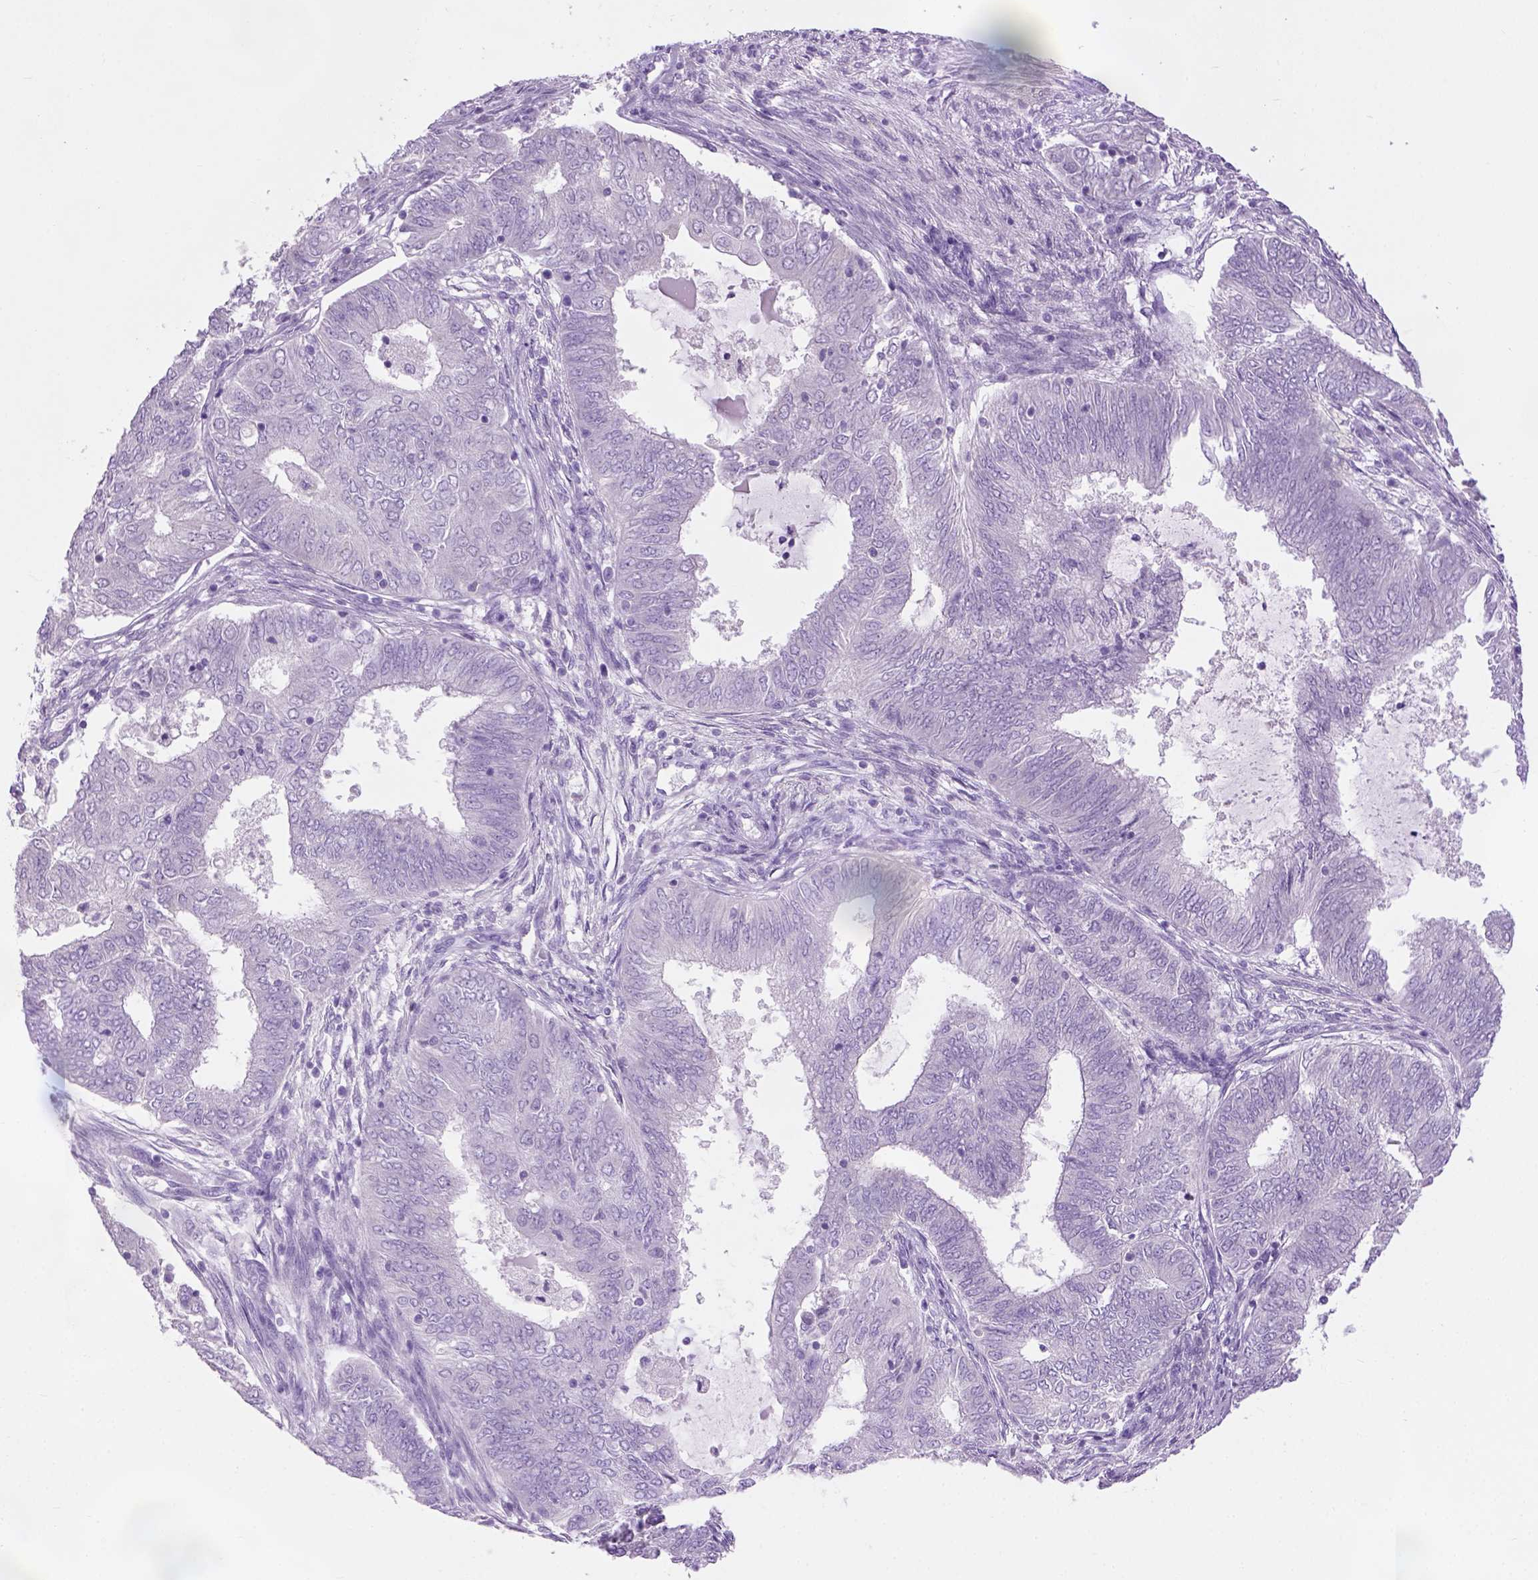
{"staining": {"intensity": "negative", "quantity": "none", "location": "none"}, "tissue": "endometrial cancer", "cell_type": "Tumor cells", "image_type": "cancer", "snomed": [{"axis": "morphology", "description": "Adenocarcinoma, NOS"}, {"axis": "topography", "description": "Endometrium"}], "caption": "Tumor cells are negative for brown protein staining in adenocarcinoma (endometrial).", "gene": "CYP24A1", "patient": {"sex": "female", "age": 62}}